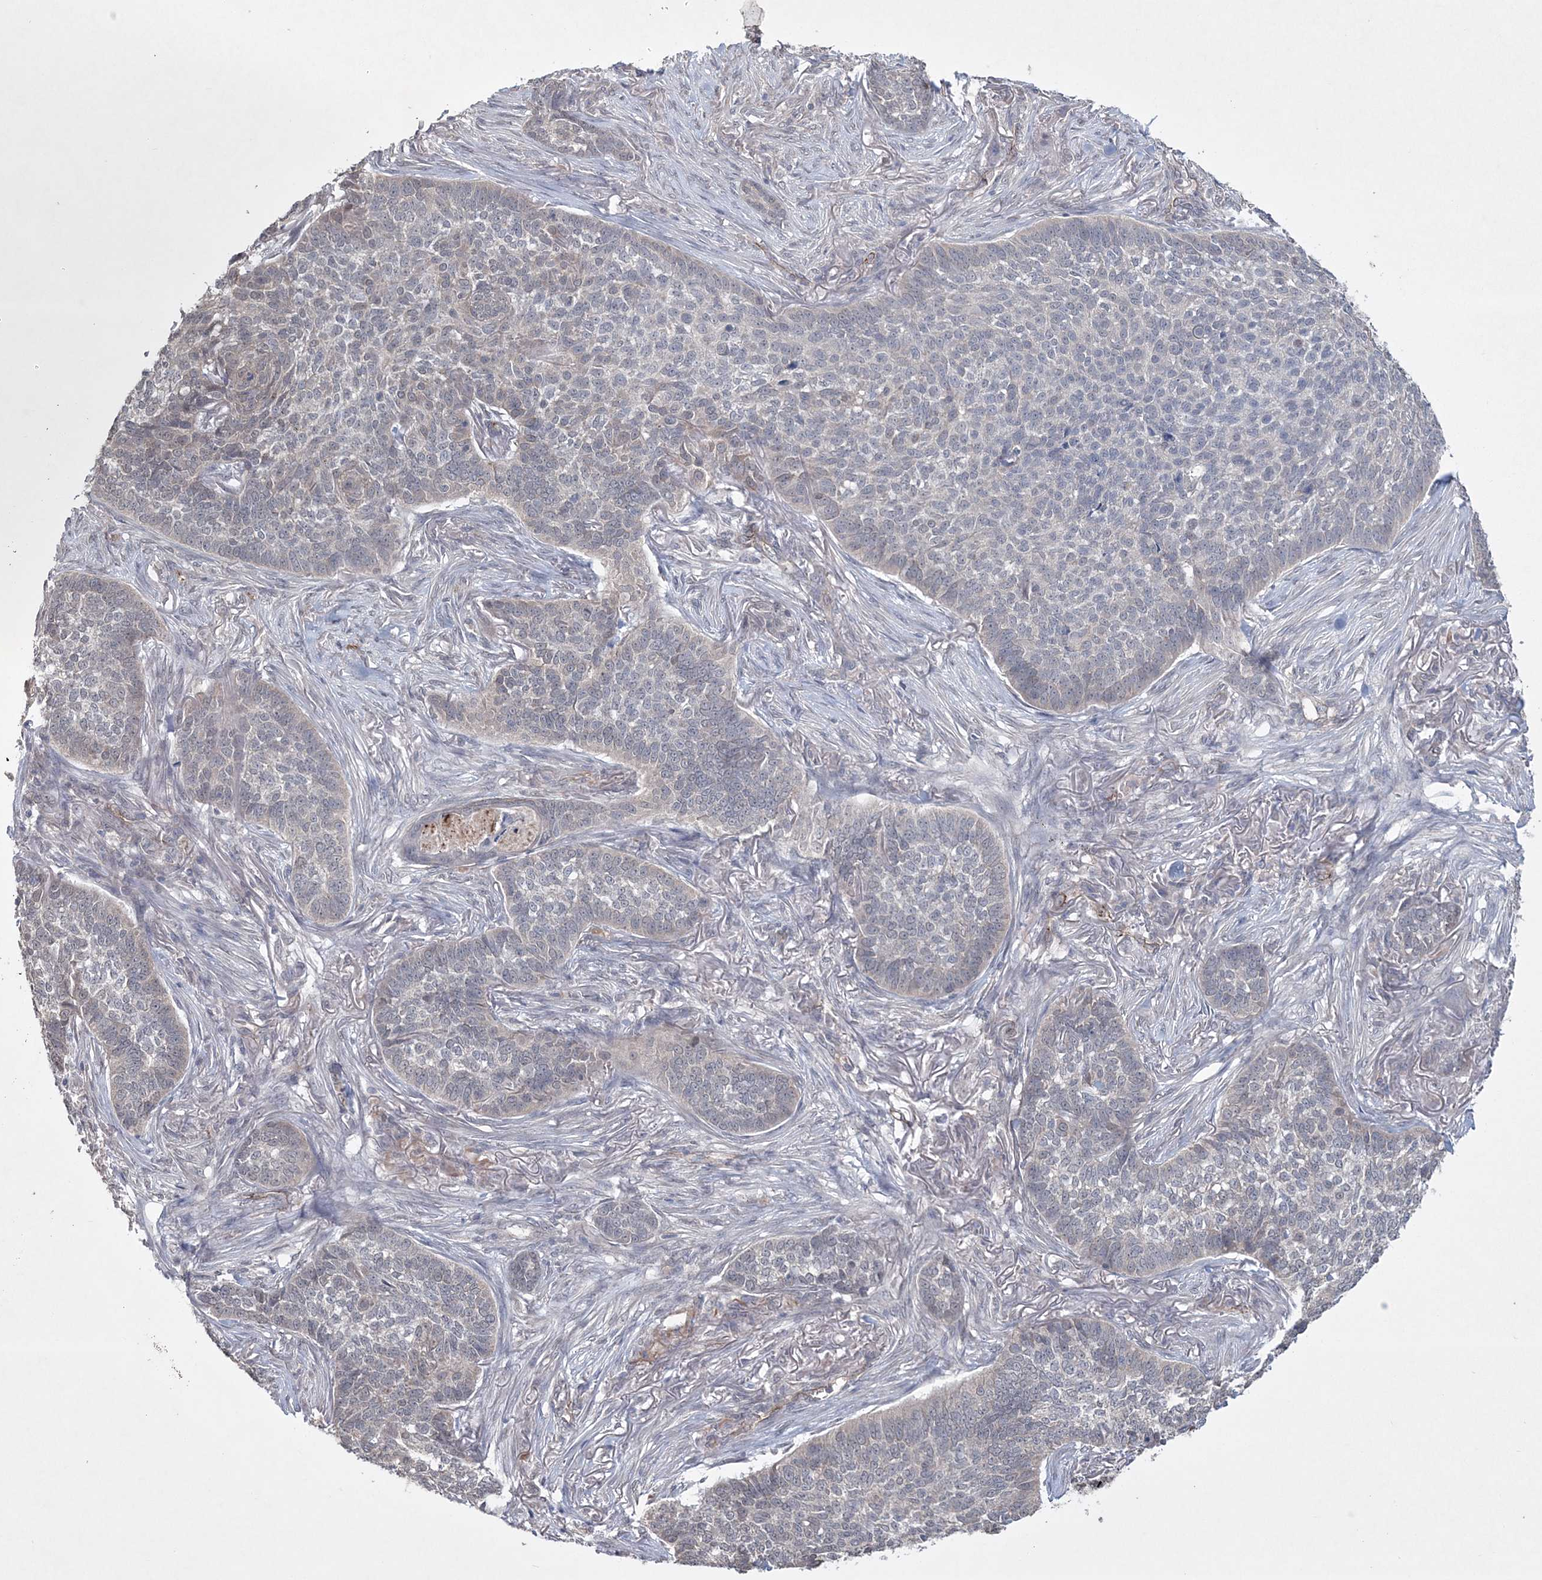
{"staining": {"intensity": "negative", "quantity": "none", "location": "none"}, "tissue": "skin cancer", "cell_type": "Tumor cells", "image_type": "cancer", "snomed": [{"axis": "morphology", "description": "Basal cell carcinoma"}, {"axis": "topography", "description": "Skin"}], "caption": "The immunohistochemistry (IHC) histopathology image has no significant expression in tumor cells of basal cell carcinoma (skin) tissue.", "gene": "DPCD", "patient": {"sex": "male", "age": 85}}